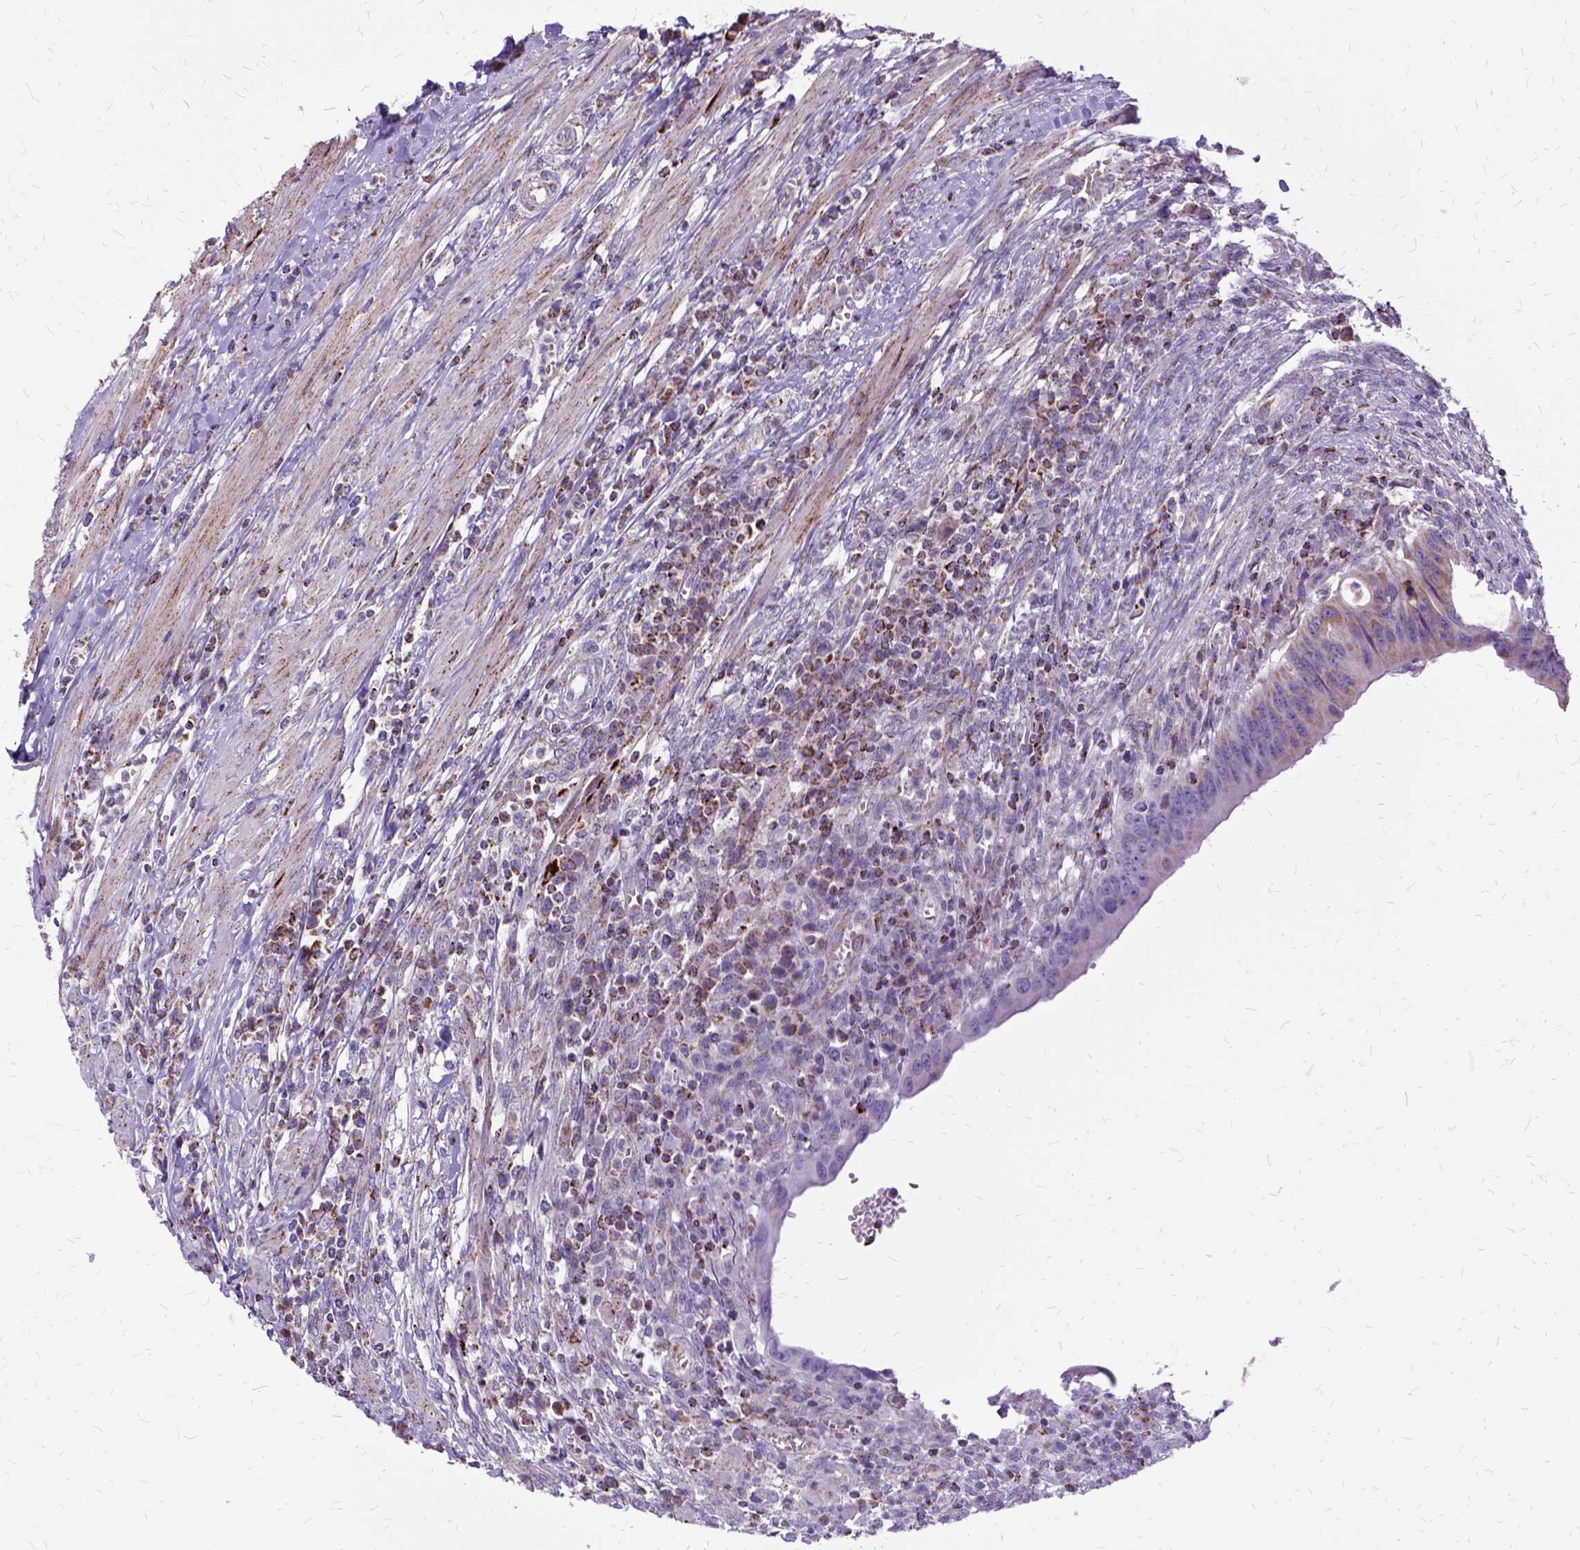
{"staining": {"intensity": "weak", "quantity": "<25%", "location": "cytoplasmic/membranous"}, "tissue": "colorectal cancer", "cell_type": "Tumor cells", "image_type": "cancer", "snomed": [{"axis": "morphology", "description": "Adenocarcinoma, NOS"}, {"axis": "topography", "description": "Colon"}], "caption": "High power microscopy micrograph of an immunohistochemistry (IHC) histopathology image of colorectal cancer, revealing no significant staining in tumor cells.", "gene": "OXCT1", "patient": {"sex": "male", "age": 65}}